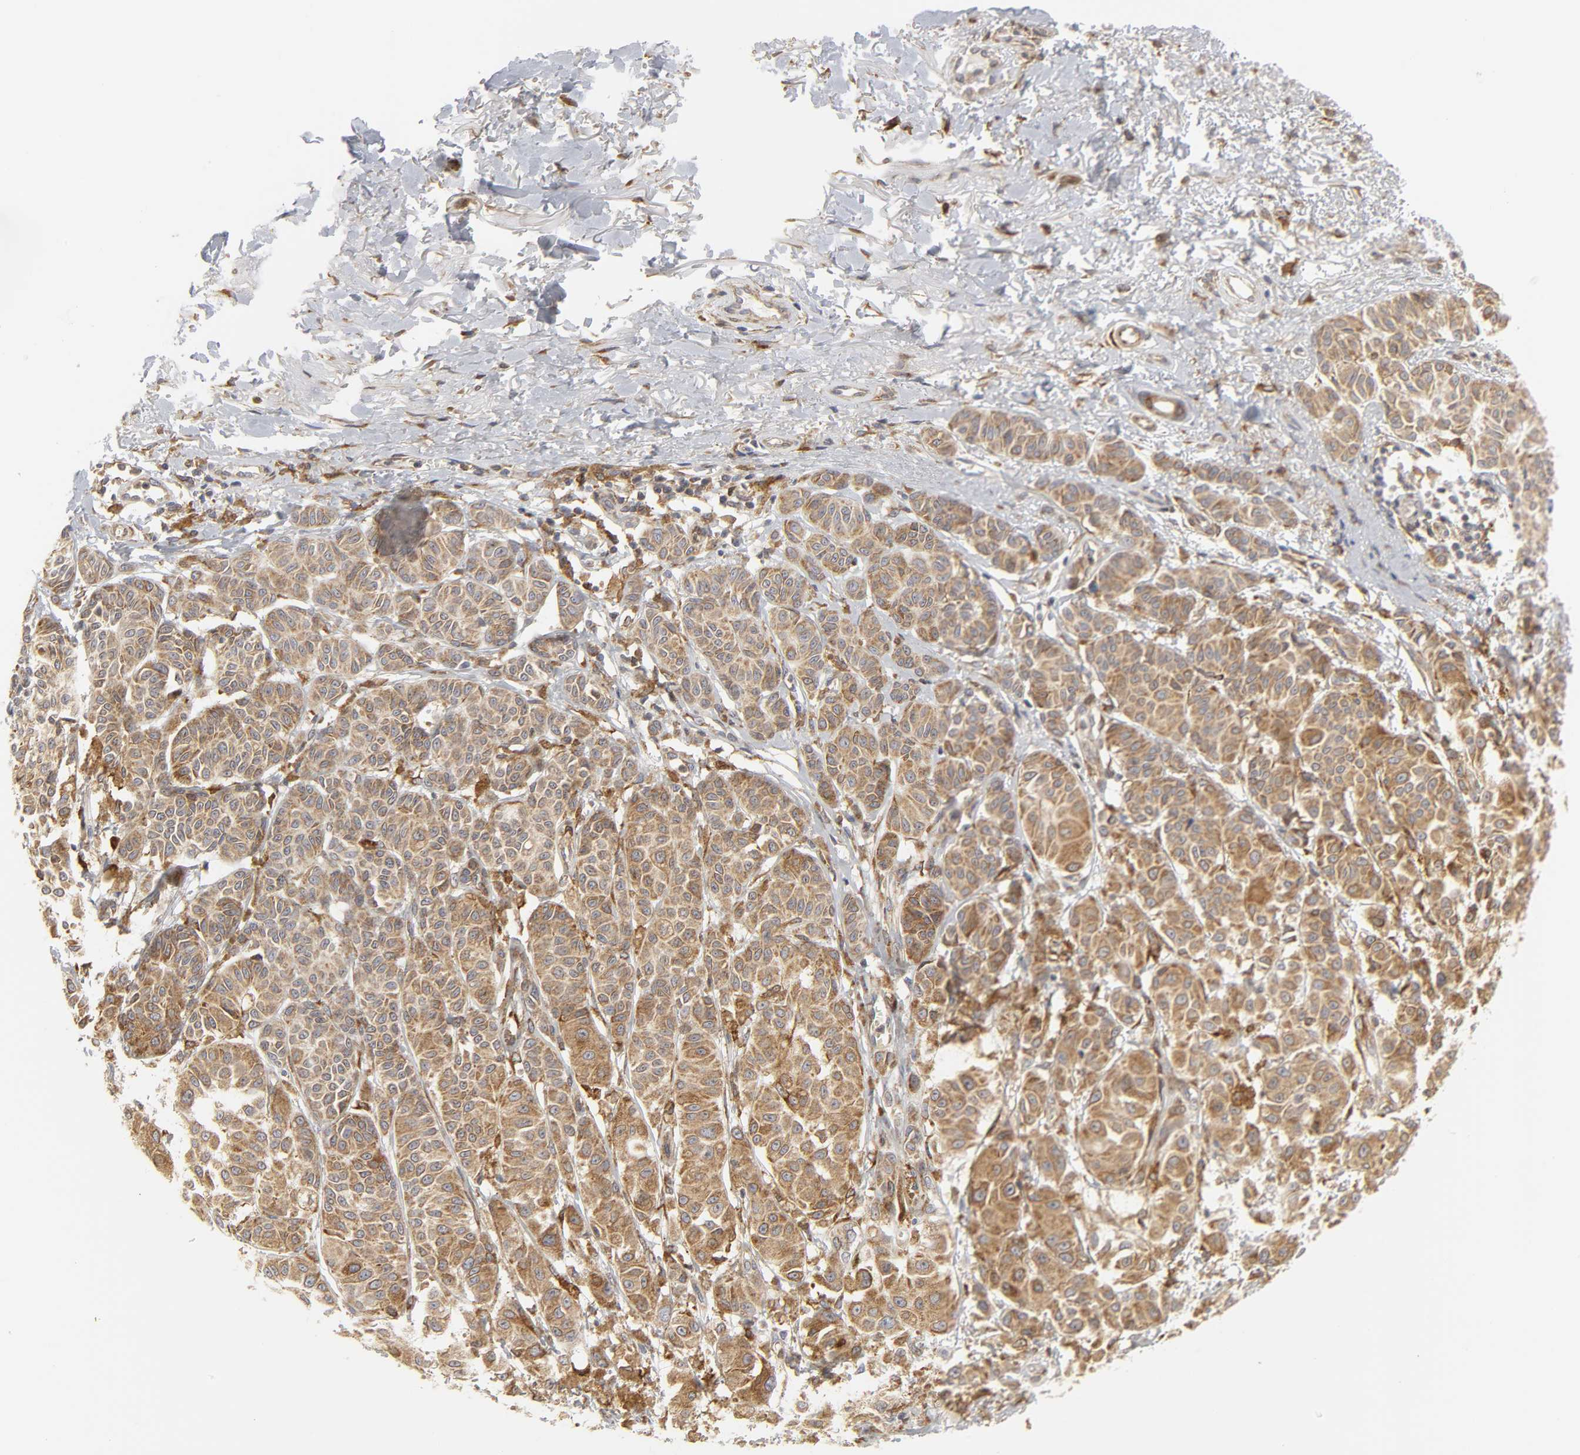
{"staining": {"intensity": "moderate", "quantity": ">75%", "location": "cytoplasmic/membranous"}, "tissue": "melanoma", "cell_type": "Tumor cells", "image_type": "cancer", "snomed": [{"axis": "morphology", "description": "Malignant melanoma, NOS"}, {"axis": "topography", "description": "Skin"}], "caption": "A histopathology image of malignant melanoma stained for a protein reveals moderate cytoplasmic/membranous brown staining in tumor cells.", "gene": "POR", "patient": {"sex": "male", "age": 76}}